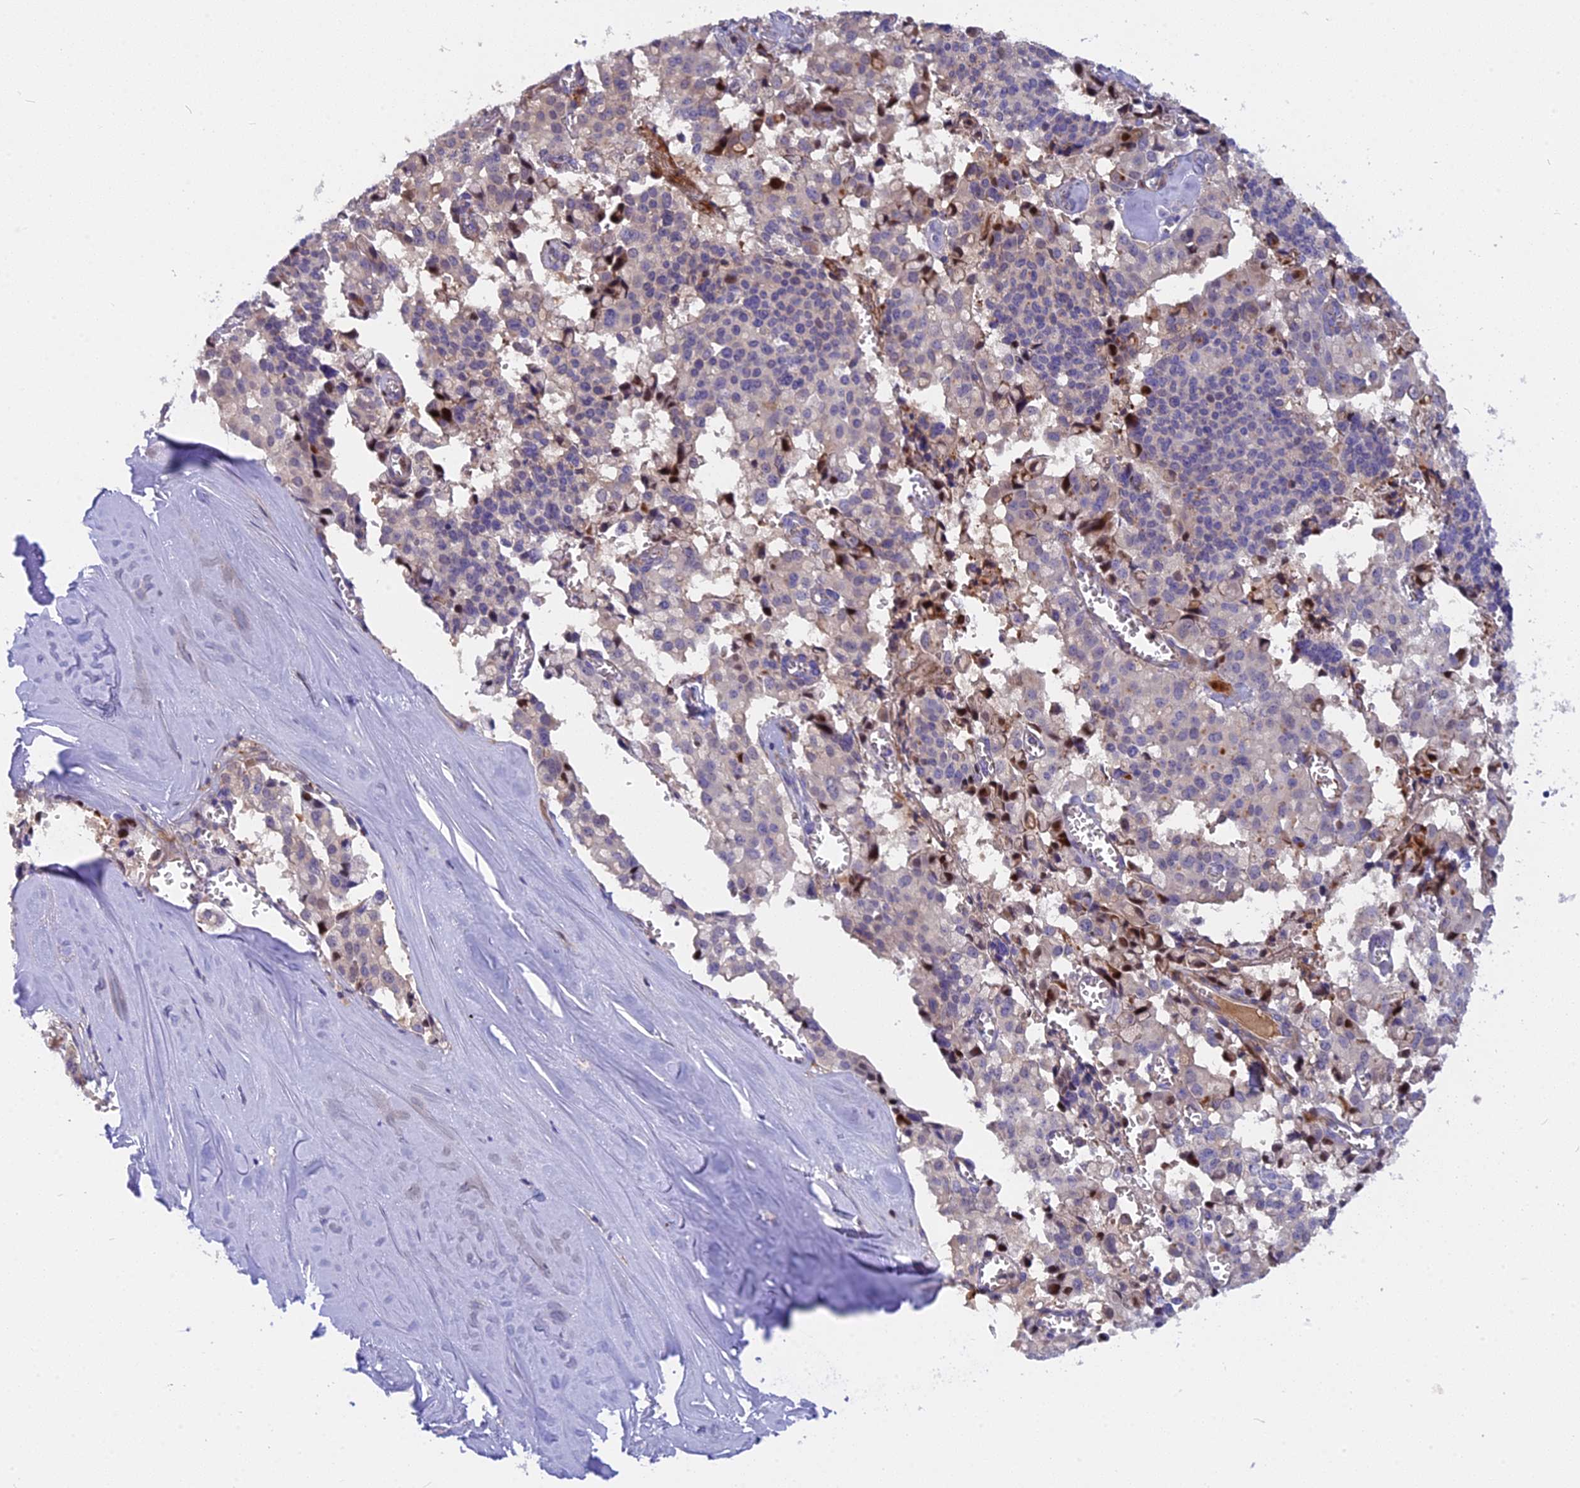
{"staining": {"intensity": "strong", "quantity": "25%-75%", "location": "cytoplasmic/membranous,nuclear"}, "tissue": "pancreatic cancer", "cell_type": "Tumor cells", "image_type": "cancer", "snomed": [{"axis": "morphology", "description": "Adenocarcinoma, NOS"}, {"axis": "topography", "description": "Pancreas"}], "caption": "Strong cytoplasmic/membranous and nuclear positivity is appreciated in approximately 25%-75% of tumor cells in pancreatic adenocarcinoma.", "gene": "NKPD1", "patient": {"sex": "male", "age": 65}}